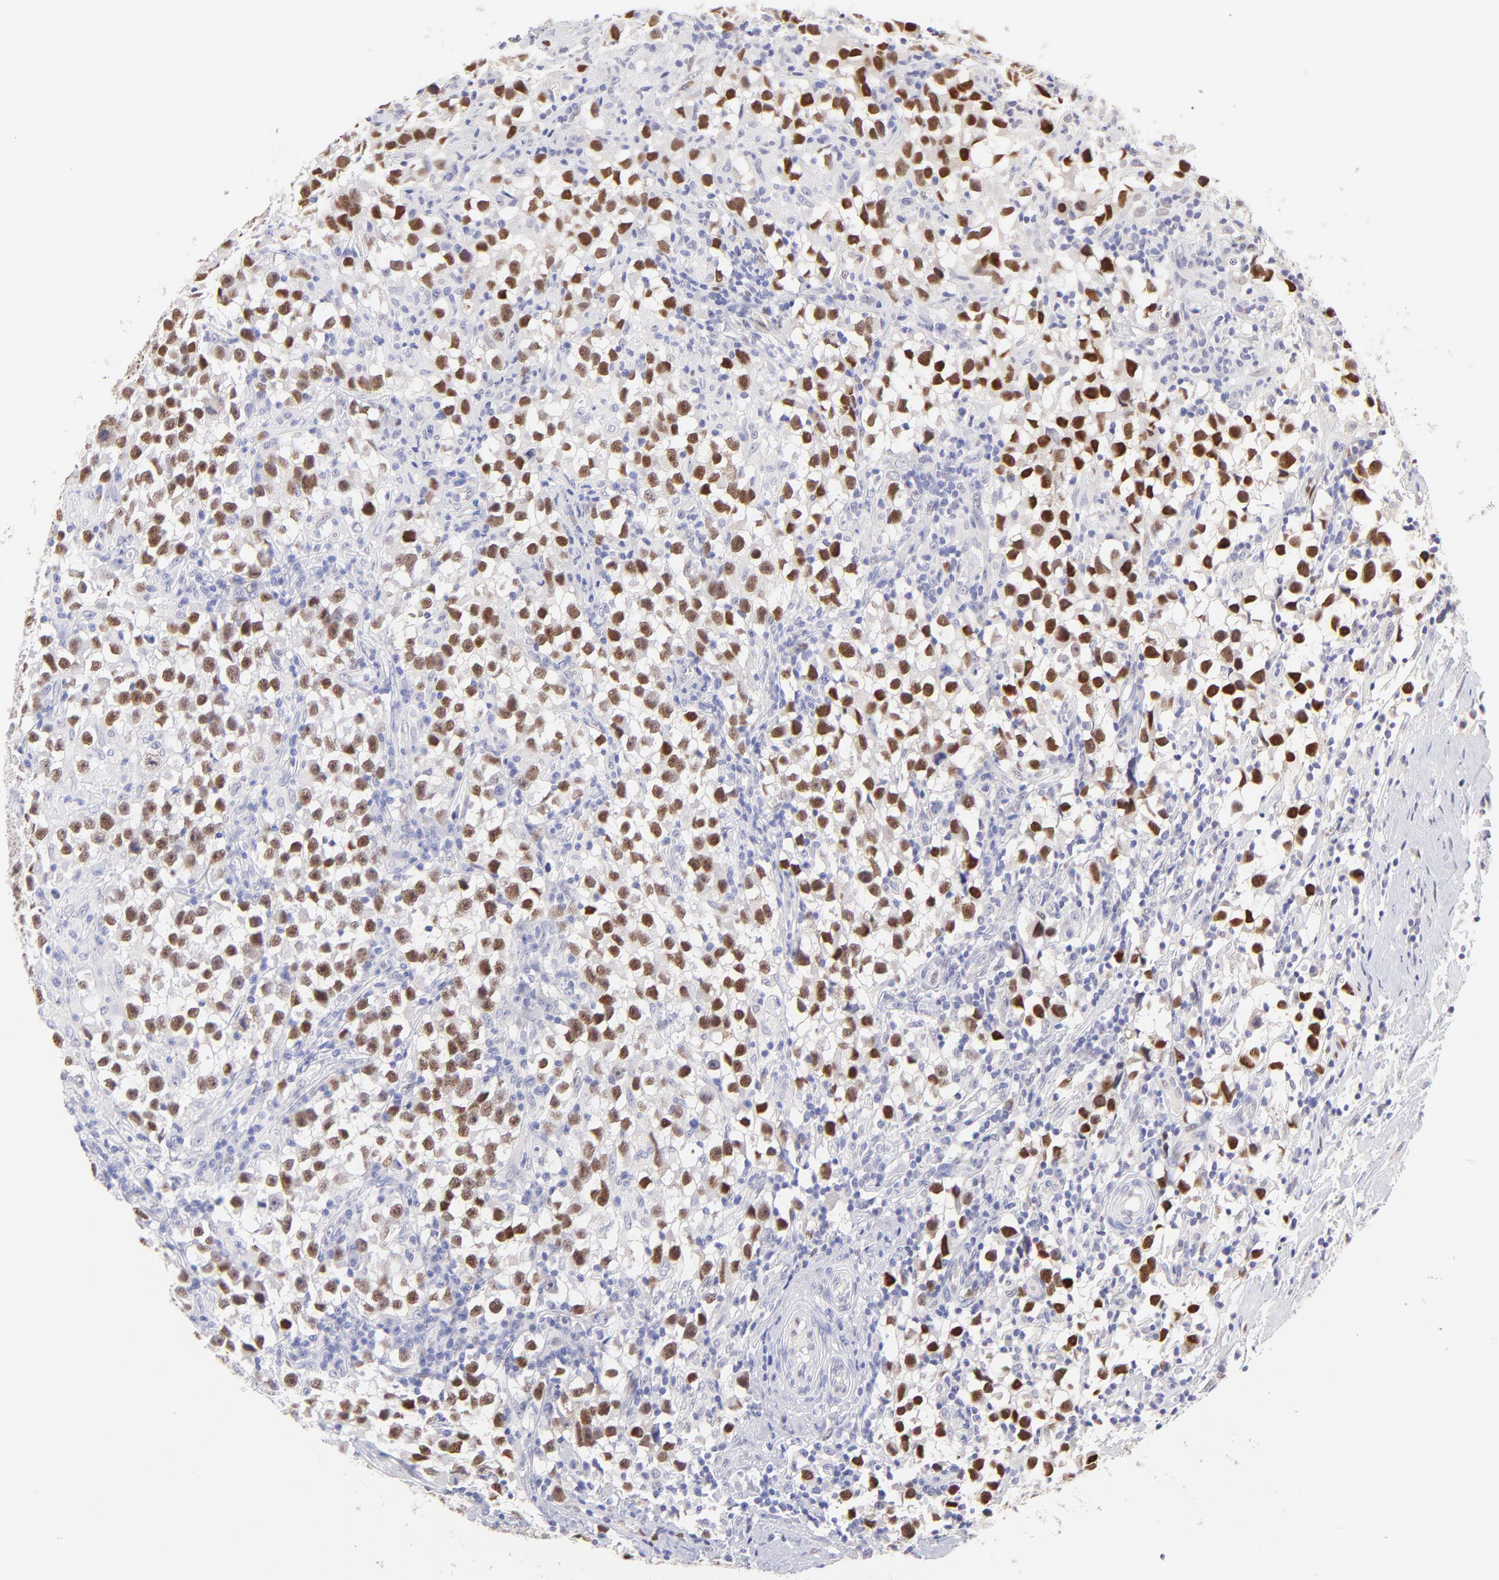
{"staining": {"intensity": "strong", "quantity": ">75%", "location": "nuclear"}, "tissue": "testis cancer", "cell_type": "Tumor cells", "image_type": "cancer", "snomed": [{"axis": "morphology", "description": "Seminoma, NOS"}, {"axis": "topography", "description": "Testis"}], "caption": "Human seminoma (testis) stained for a protein (brown) displays strong nuclear positive positivity in about >75% of tumor cells.", "gene": "KLF4", "patient": {"sex": "male", "age": 33}}